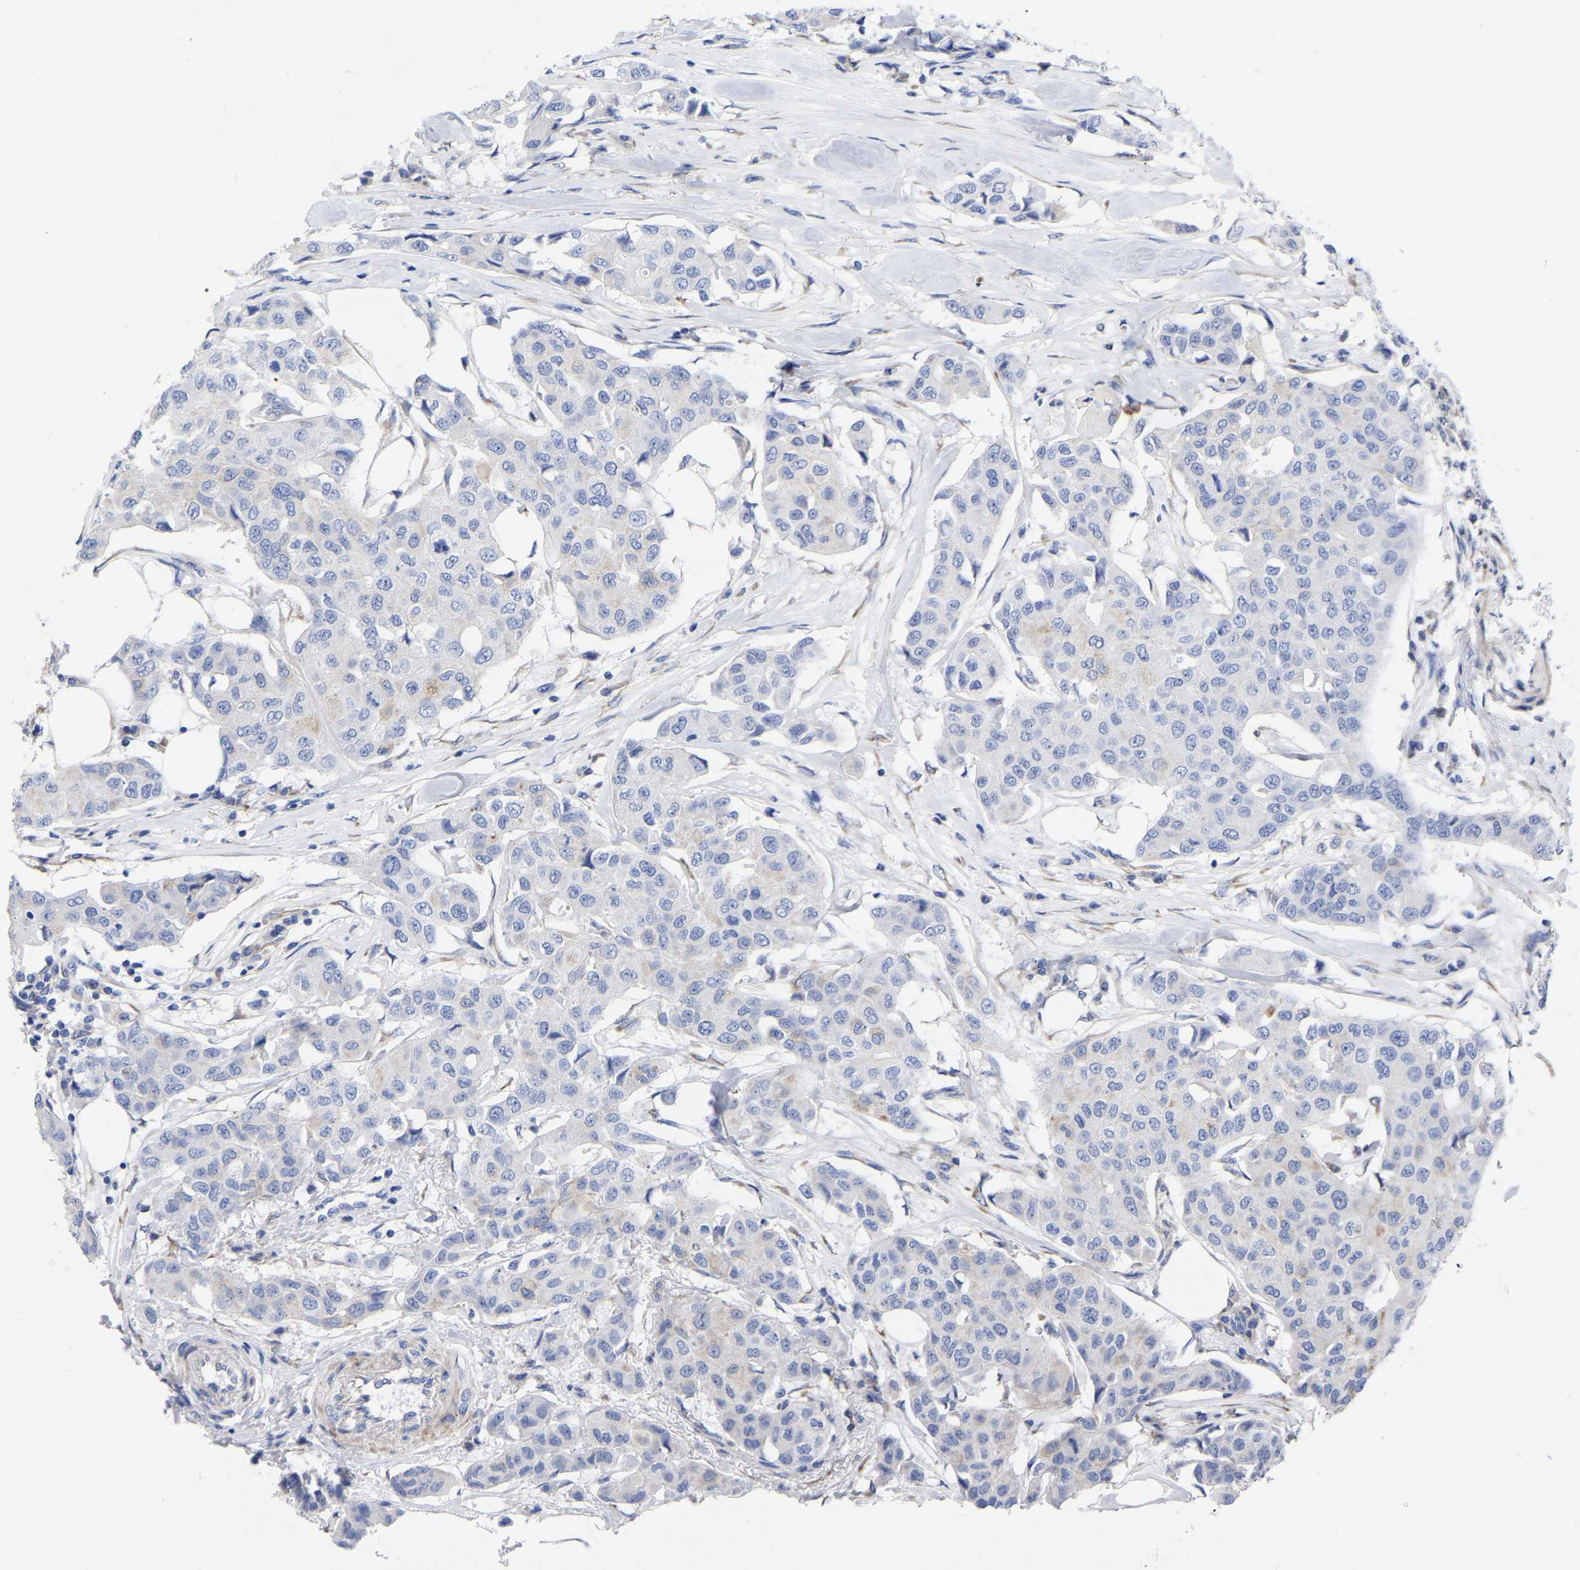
{"staining": {"intensity": "negative", "quantity": "none", "location": "none"}, "tissue": "breast cancer", "cell_type": "Tumor cells", "image_type": "cancer", "snomed": [{"axis": "morphology", "description": "Duct carcinoma"}, {"axis": "topography", "description": "Breast"}], "caption": "DAB immunohistochemical staining of human invasive ductal carcinoma (breast) exhibits no significant positivity in tumor cells.", "gene": "GDF3", "patient": {"sex": "female", "age": 80}}